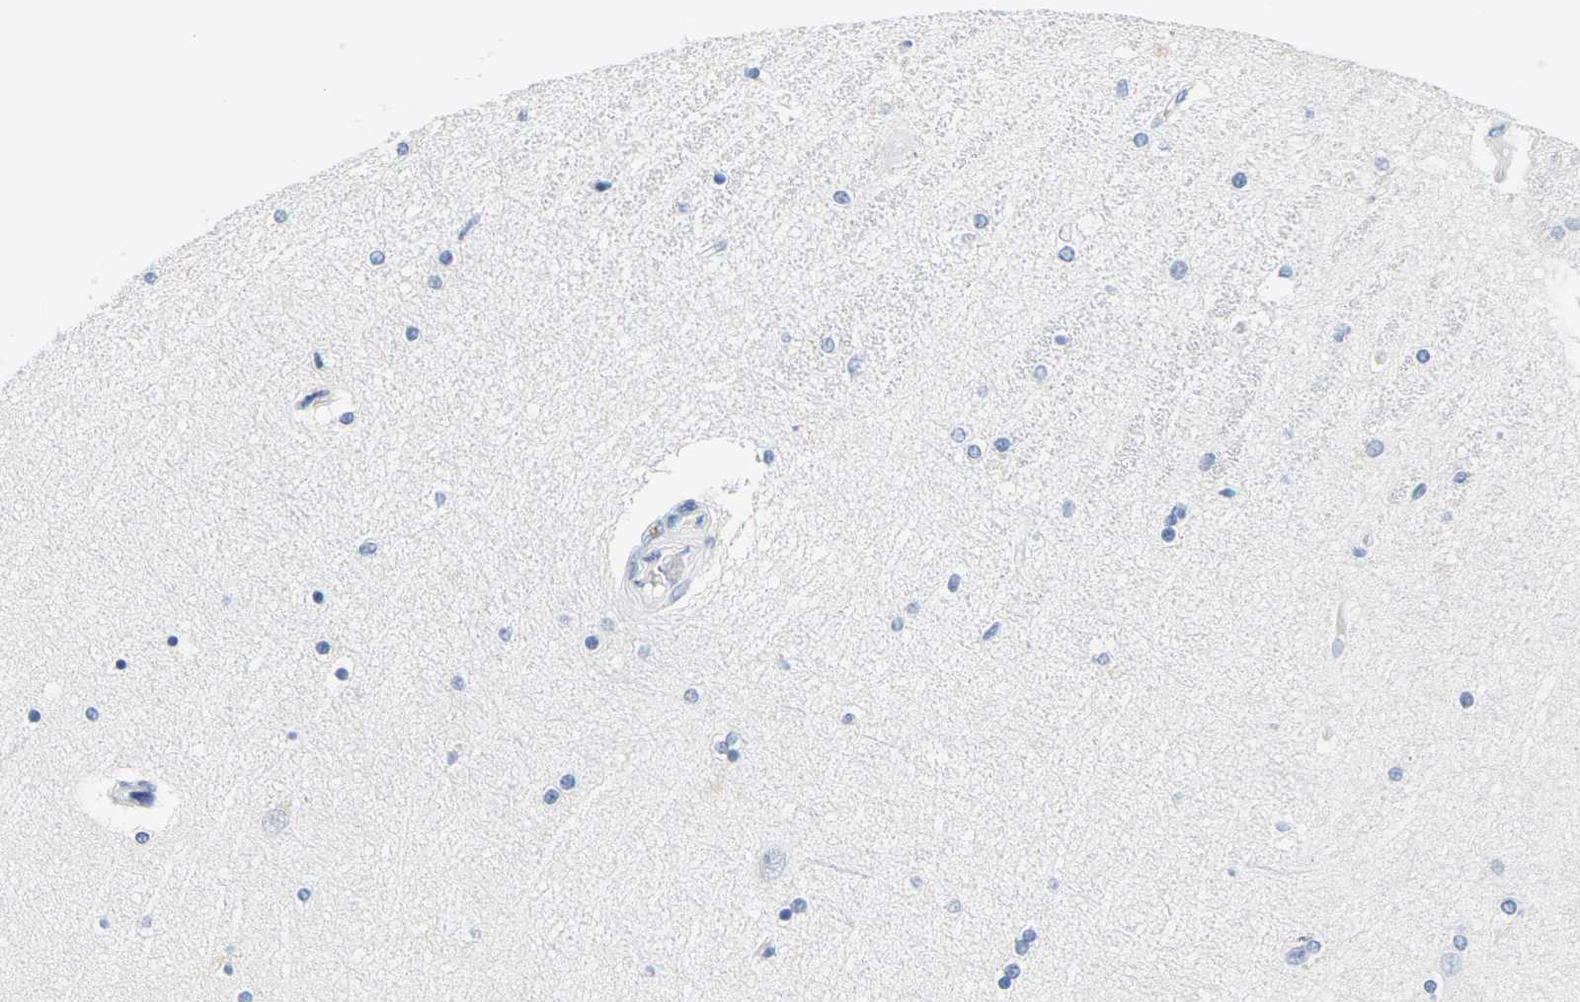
{"staining": {"intensity": "weak", "quantity": "<25%", "location": "cytoplasmic/membranous"}, "tissue": "hippocampus", "cell_type": "Glial cells", "image_type": "normal", "snomed": [{"axis": "morphology", "description": "Normal tissue, NOS"}, {"axis": "topography", "description": "Hippocampus"}], "caption": "This image is of normal hippocampus stained with immunohistochemistry (IHC) to label a protein in brown with the nuclei are counter-stained blue. There is no staining in glial cells.", "gene": "HLA", "patient": {"sex": "female", "age": 54}}